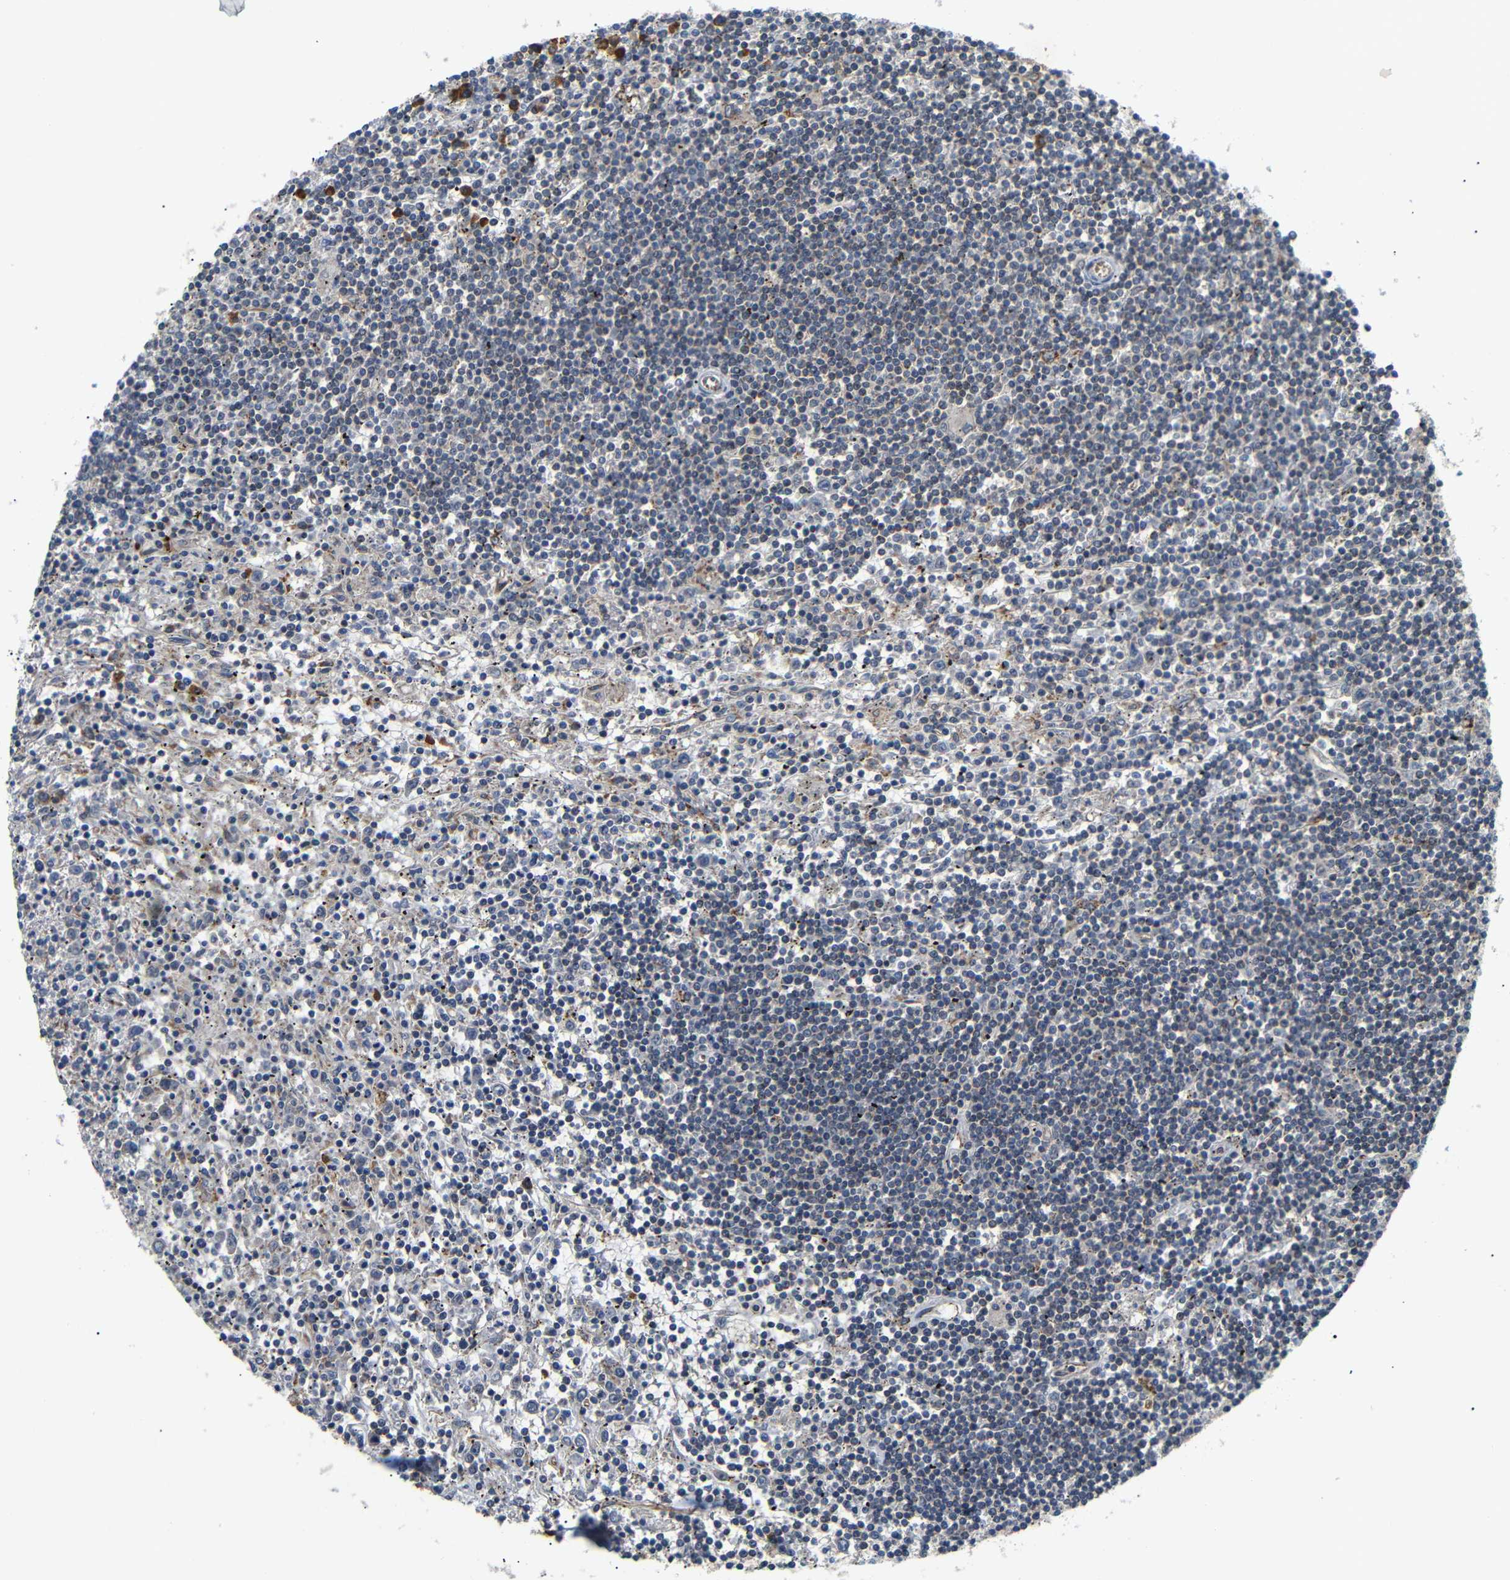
{"staining": {"intensity": "weak", "quantity": "25%-75%", "location": "cytoplasmic/membranous"}, "tissue": "lymphoma", "cell_type": "Tumor cells", "image_type": "cancer", "snomed": [{"axis": "morphology", "description": "Malignant lymphoma, non-Hodgkin's type, Low grade"}, {"axis": "topography", "description": "Spleen"}], "caption": "Tumor cells exhibit weak cytoplasmic/membranous expression in approximately 25%-75% of cells in malignant lymphoma, non-Hodgkin's type (low-grade).", "gene": "KANK4", "patient": {"sex": "male", "age": 76}}